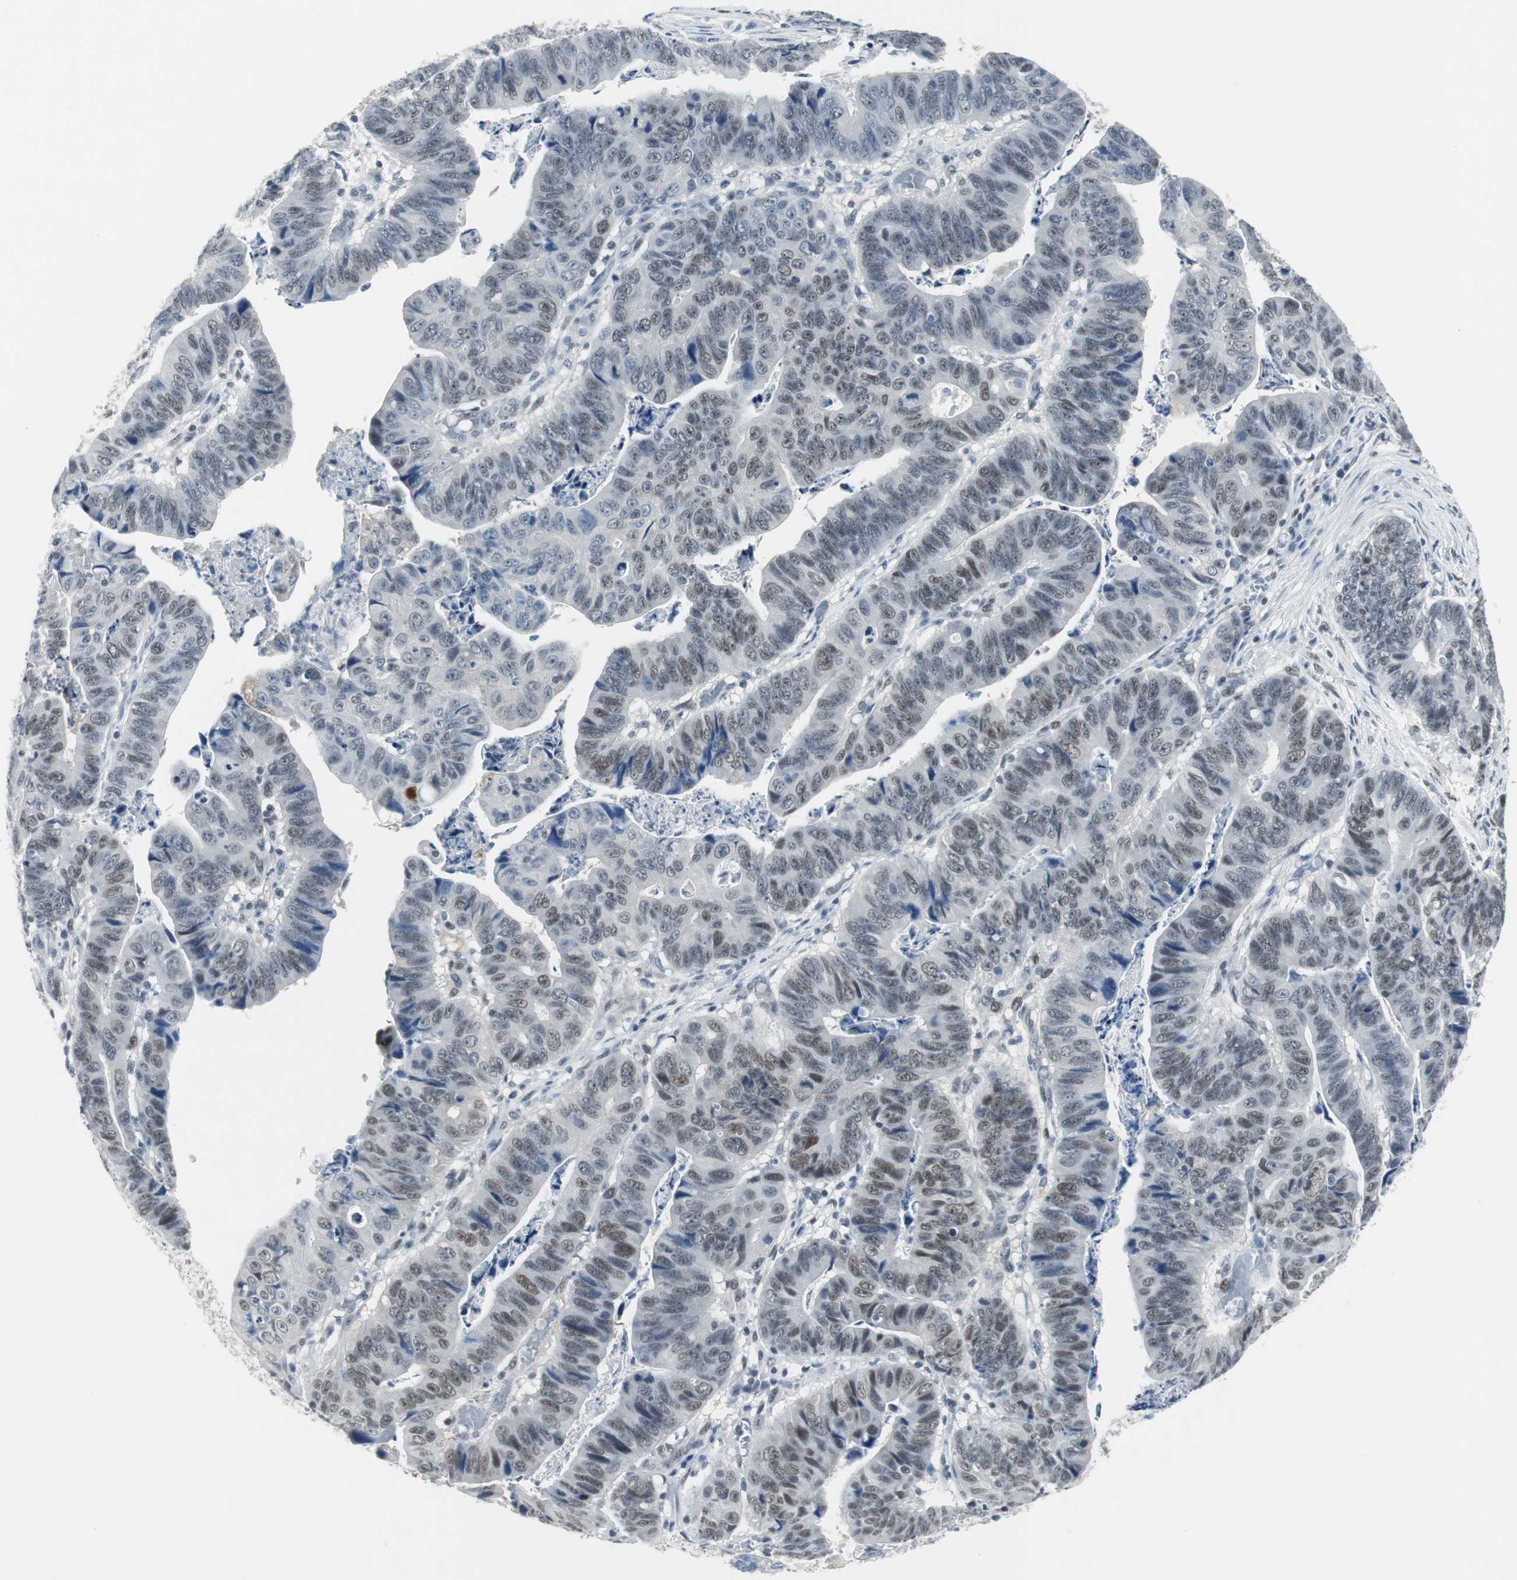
{"staining": {"intensity": "moderate", "quantity": "25%-75%", "location": "nuclear"}, "tissue": "stomach cancer", "cell_type": "Tumor cells", "image_type": "cancer", "snomed": [{"axis": "morphology", "description": "Adenocarcinoma, NOS"}, {"axis": "topography", "description": "Stomach, lower"}], "caption": "Stomach cancer stained for a protein (brown) reveals moderate nuclear positive positivity in about 25%-75% of tumor cells.", "gene": "ELK1", "patient": {"sex": "male", "age": 77}}